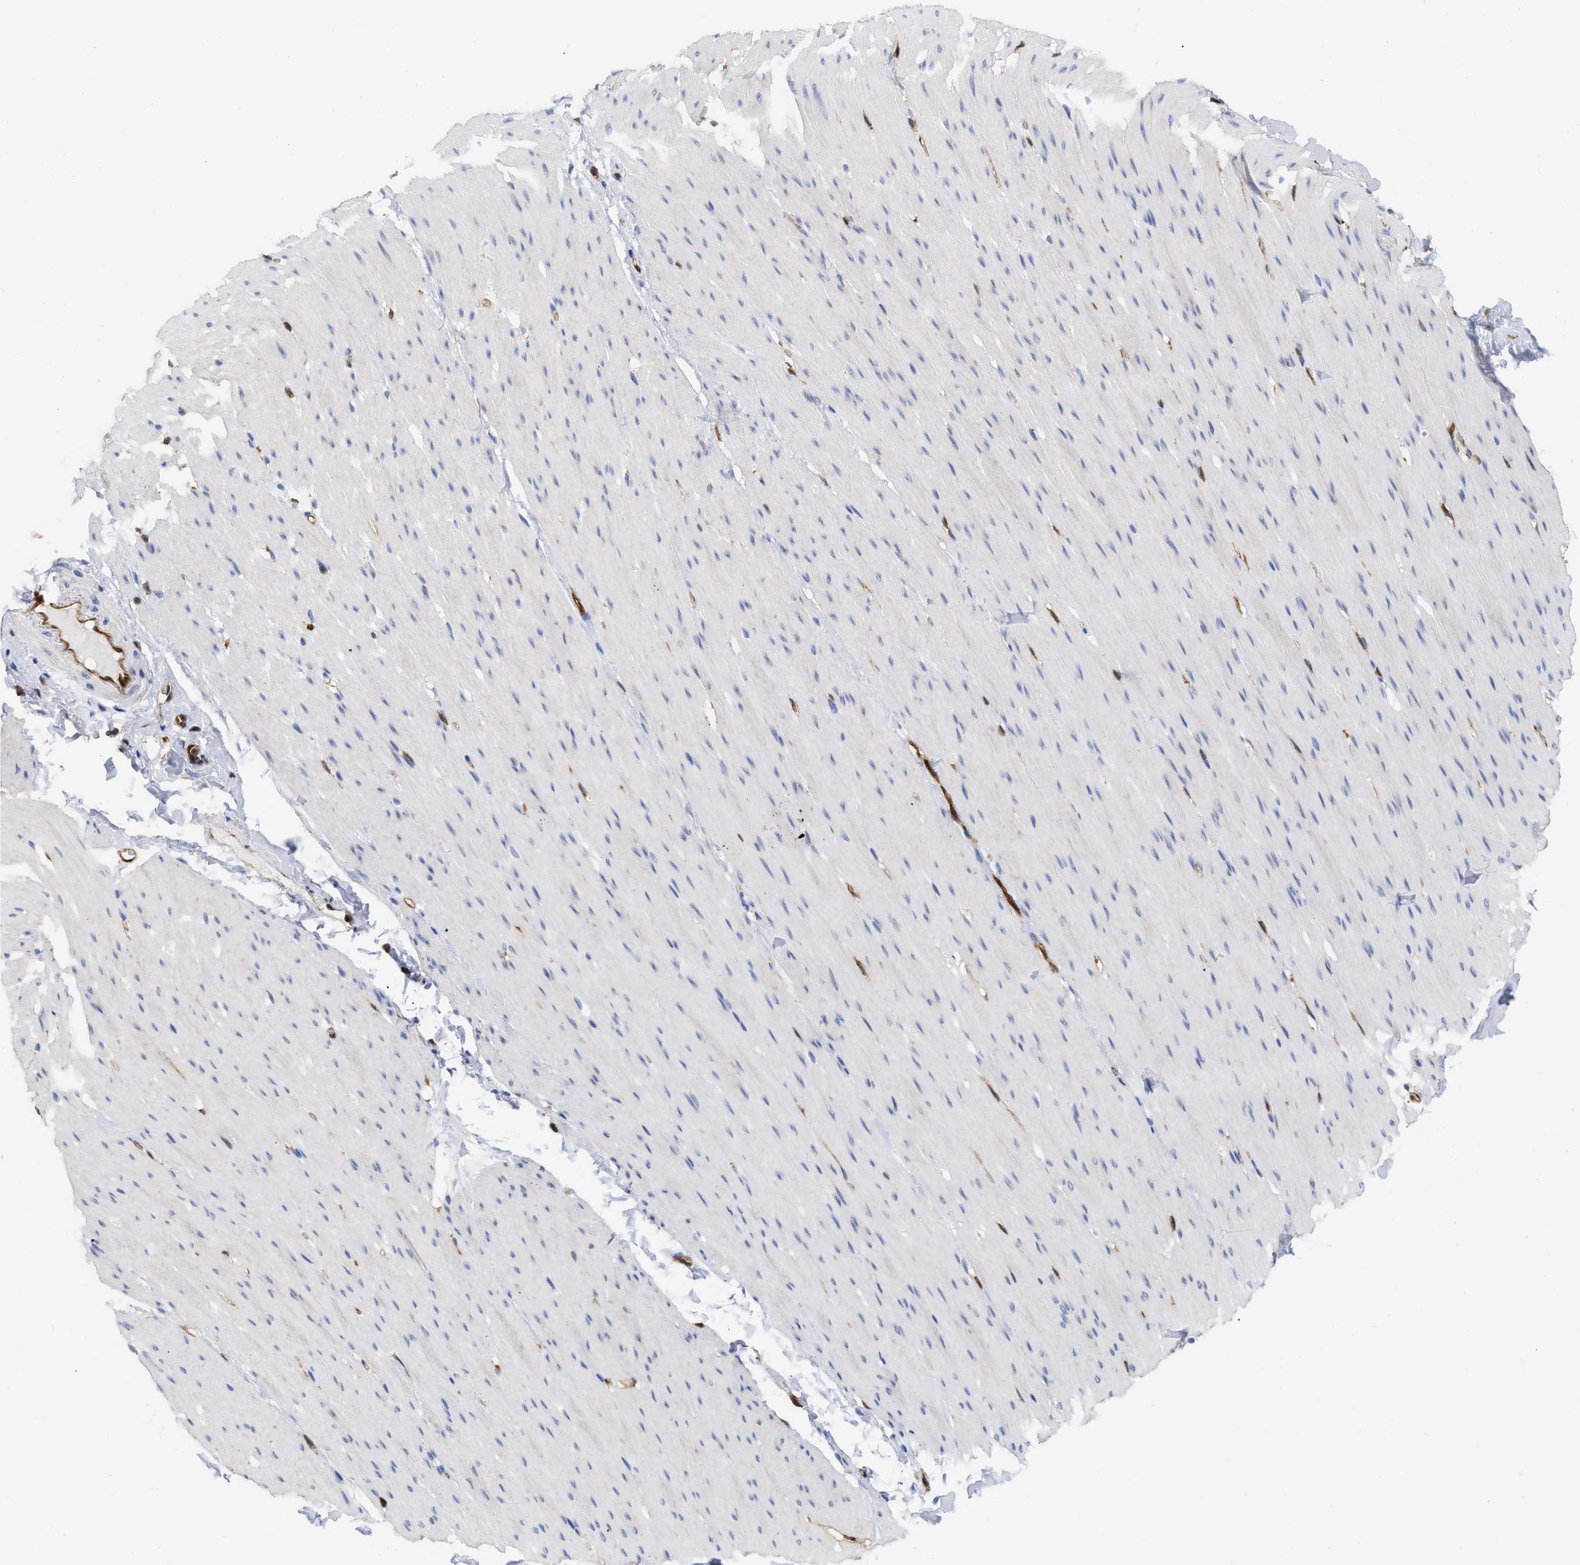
{"staining": {"intensity": "negative", "quantity": "none", "location": "none"}, "tissue": "smooth muscle", "cell_type": "Smooth muscle cells", "image_type": "normal", "snomed": [{"axis": "morphology", "description": "Normal tissue, NOS"}, {"axis": "topography", "description": "Smooth muscle"}, {"axis": "topography", "description": "Colon"}], "caption": "Benign smooth muscle was stained to show a protein in brown. There is no significant positivity in smooth muscle cells. The staining is performed using DAB (3,3'-diaminobenzidine) brown chromogen with nuclei counter-stained in using hematoxylin.", "gene": "GIMAP4", "patient": {"sex": "male", "age": 67}}